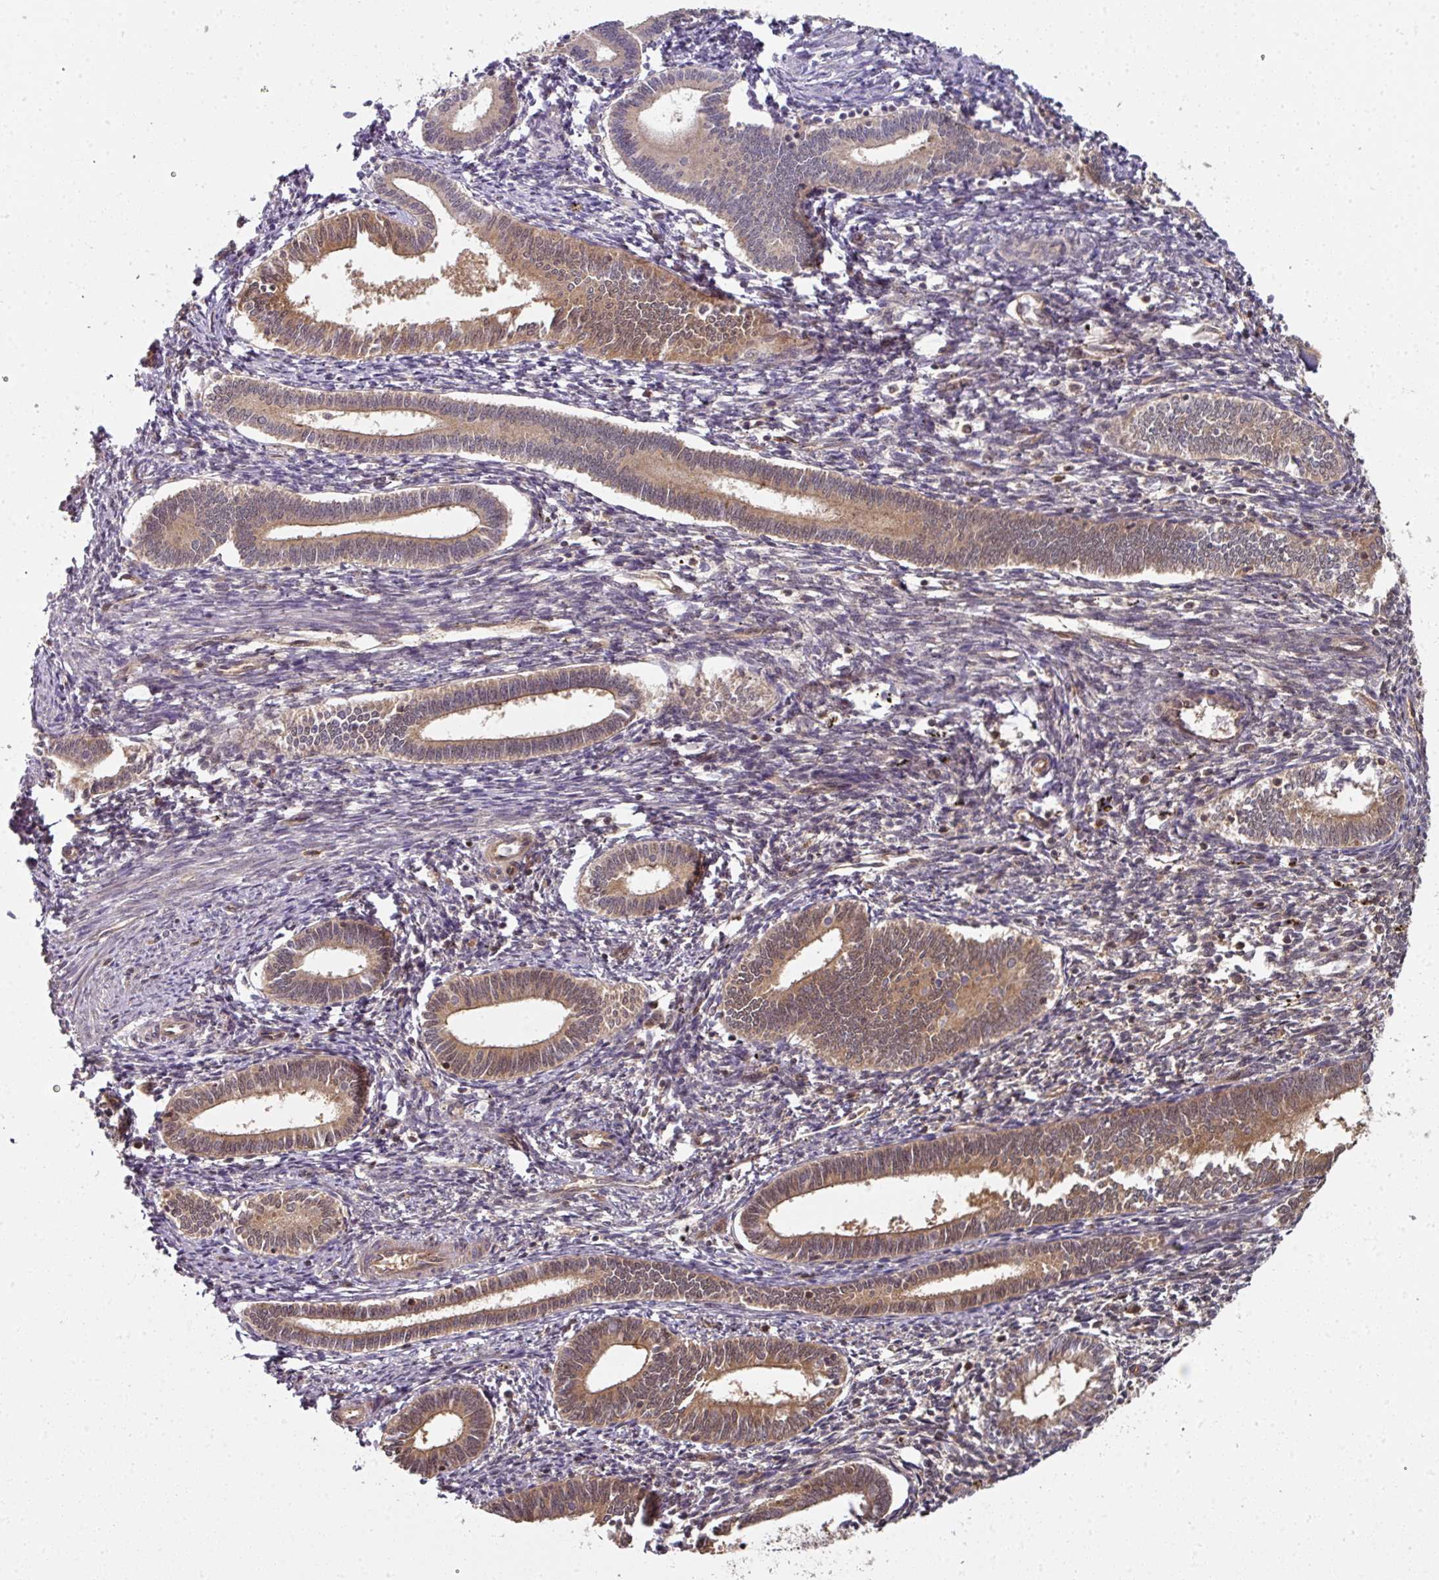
{"staining": {"intensity": "moderate", "quantity": "25%-75%", "location": "cytoplasmic/membranous"}, "tissue": "endometrium", "cell_type": "Cells in endometrial stroma", "image_type": "normal", "snomed": [{"axis": "morphology", "description": "Normal tissue, NOS"}, {"axis": "topography", "description": "Endometrium"}], "caption": "The photomicrograph reveals immunohistochemical staining of normal endometrium. There is moderate cytoplasmic/membranous positivity is seen in about 25%-75% of cells in endometrial stroma.", "gene": "EIF4EBP2", "patient": {"sex": "female", "age": 41}}